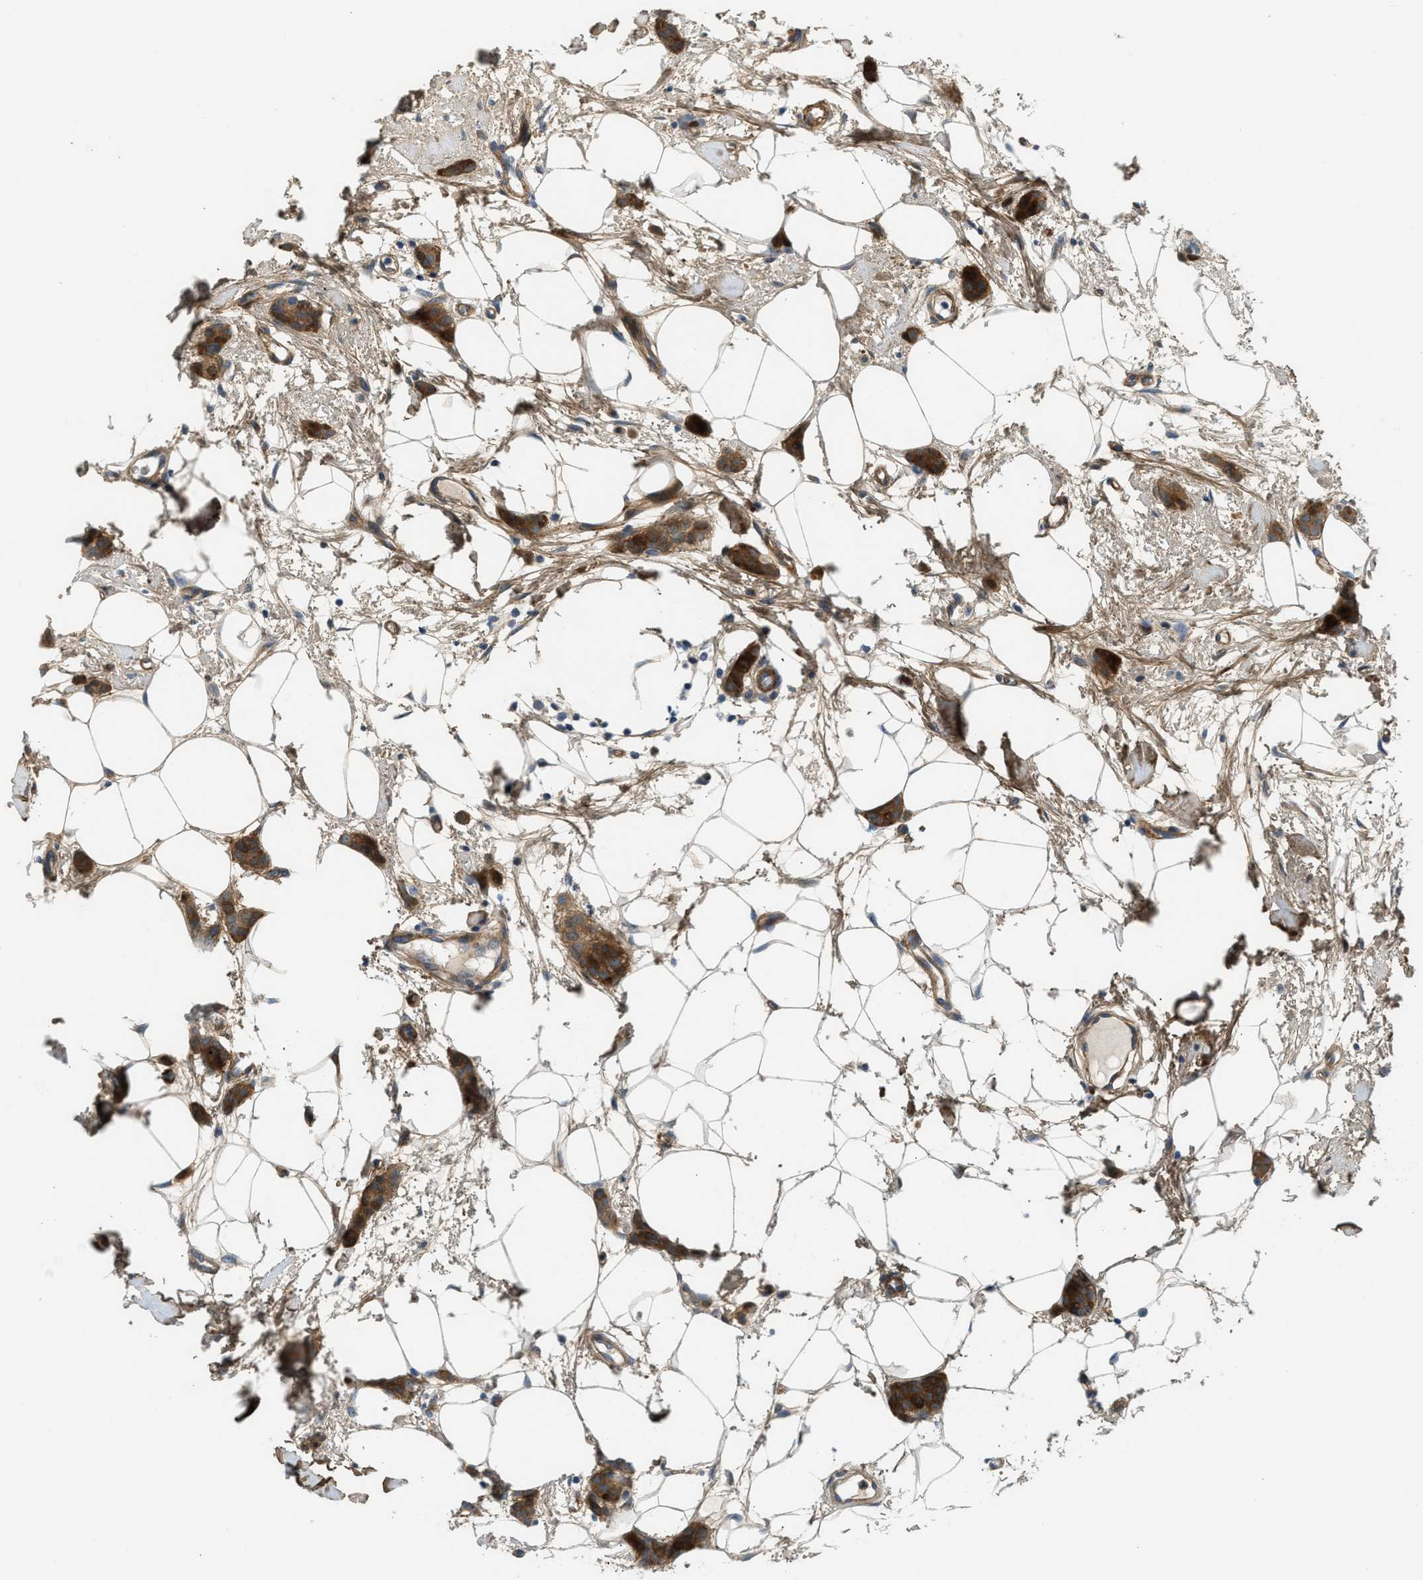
{"staining": {"intensity": "strong", "quantity": ">75%", "location": "cytoplasmic/membranous"}, "tissue": "breast cancer", "cell_type": "Tumor cells", "image_type": "cancer", "snomed": [{"axis": "morphology", "description": "Lobular carcinoma"}, {"axis": "topography", "description": "Skin"}, {"axis": "topography", "description": "Breast"}], "caption": "DAB (3,3'-diaminobenzidine) immunohistochemical staining of breast lobular carcinoma reveals strong cytoplasmic/membranous protein staining in approximately >75% of tumor cells.", "gene": "EDNRA", "patient": {"sex": "female", "age": 46}}